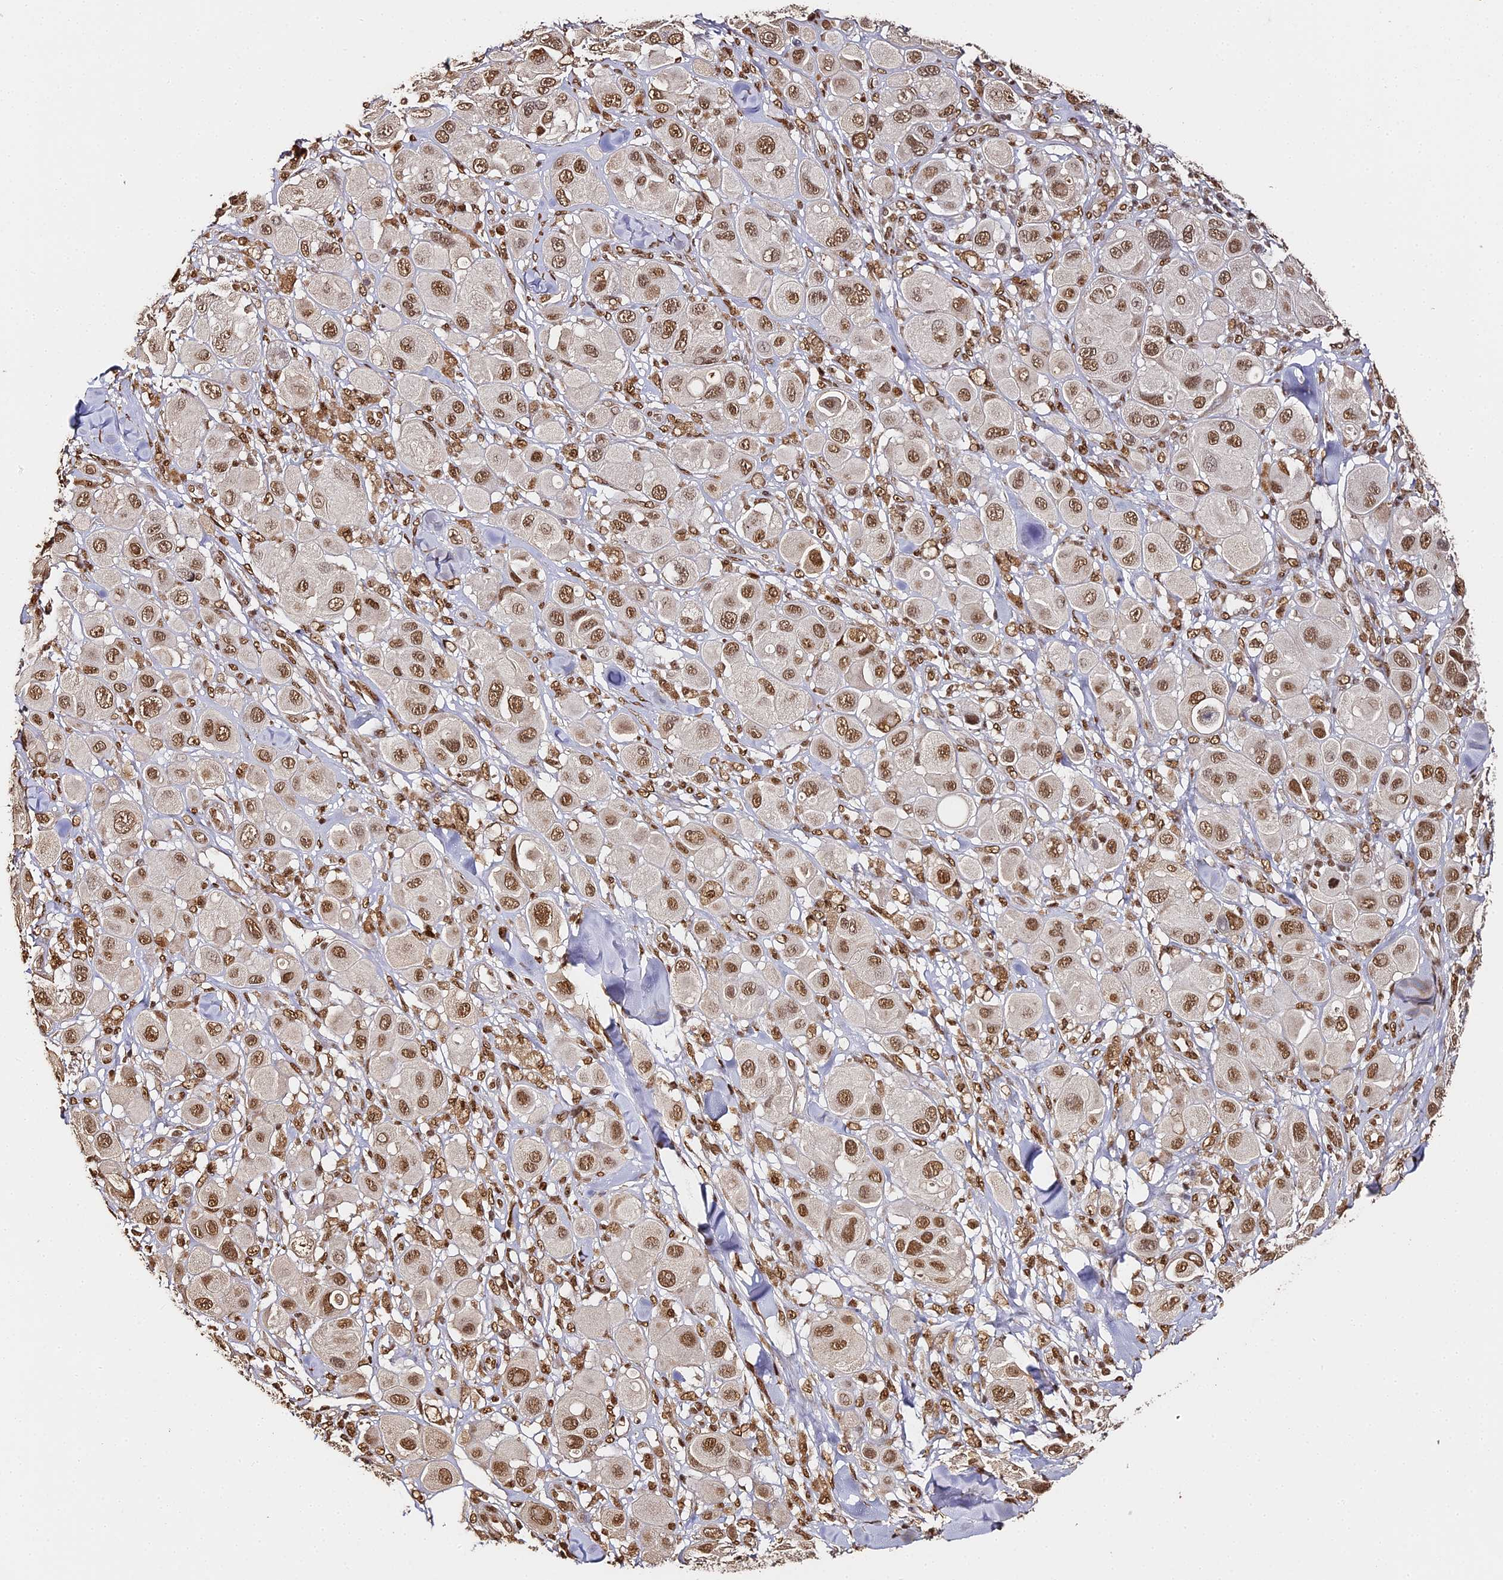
{"staining": {"intensity": "moderate", "quantity": ">75%", "location": "nuclear"}, "tissue": "melanoma", "cell_type": "Tumor cells", "image_type": "cancer", "snomed": [{"axis": "morphology", "description": "Malignant melanoma, Metastatic site"}, {"axis": "topography", "description": "Skin"}], "caption": "This micrograph exhibits immunohistochemistry staining of human melanoma, with medium moderate nuclear staining in approximately >75% of tumor cells.", "gene": "HNRNPA1", "patient": {"sex": "male", "age": 41}}